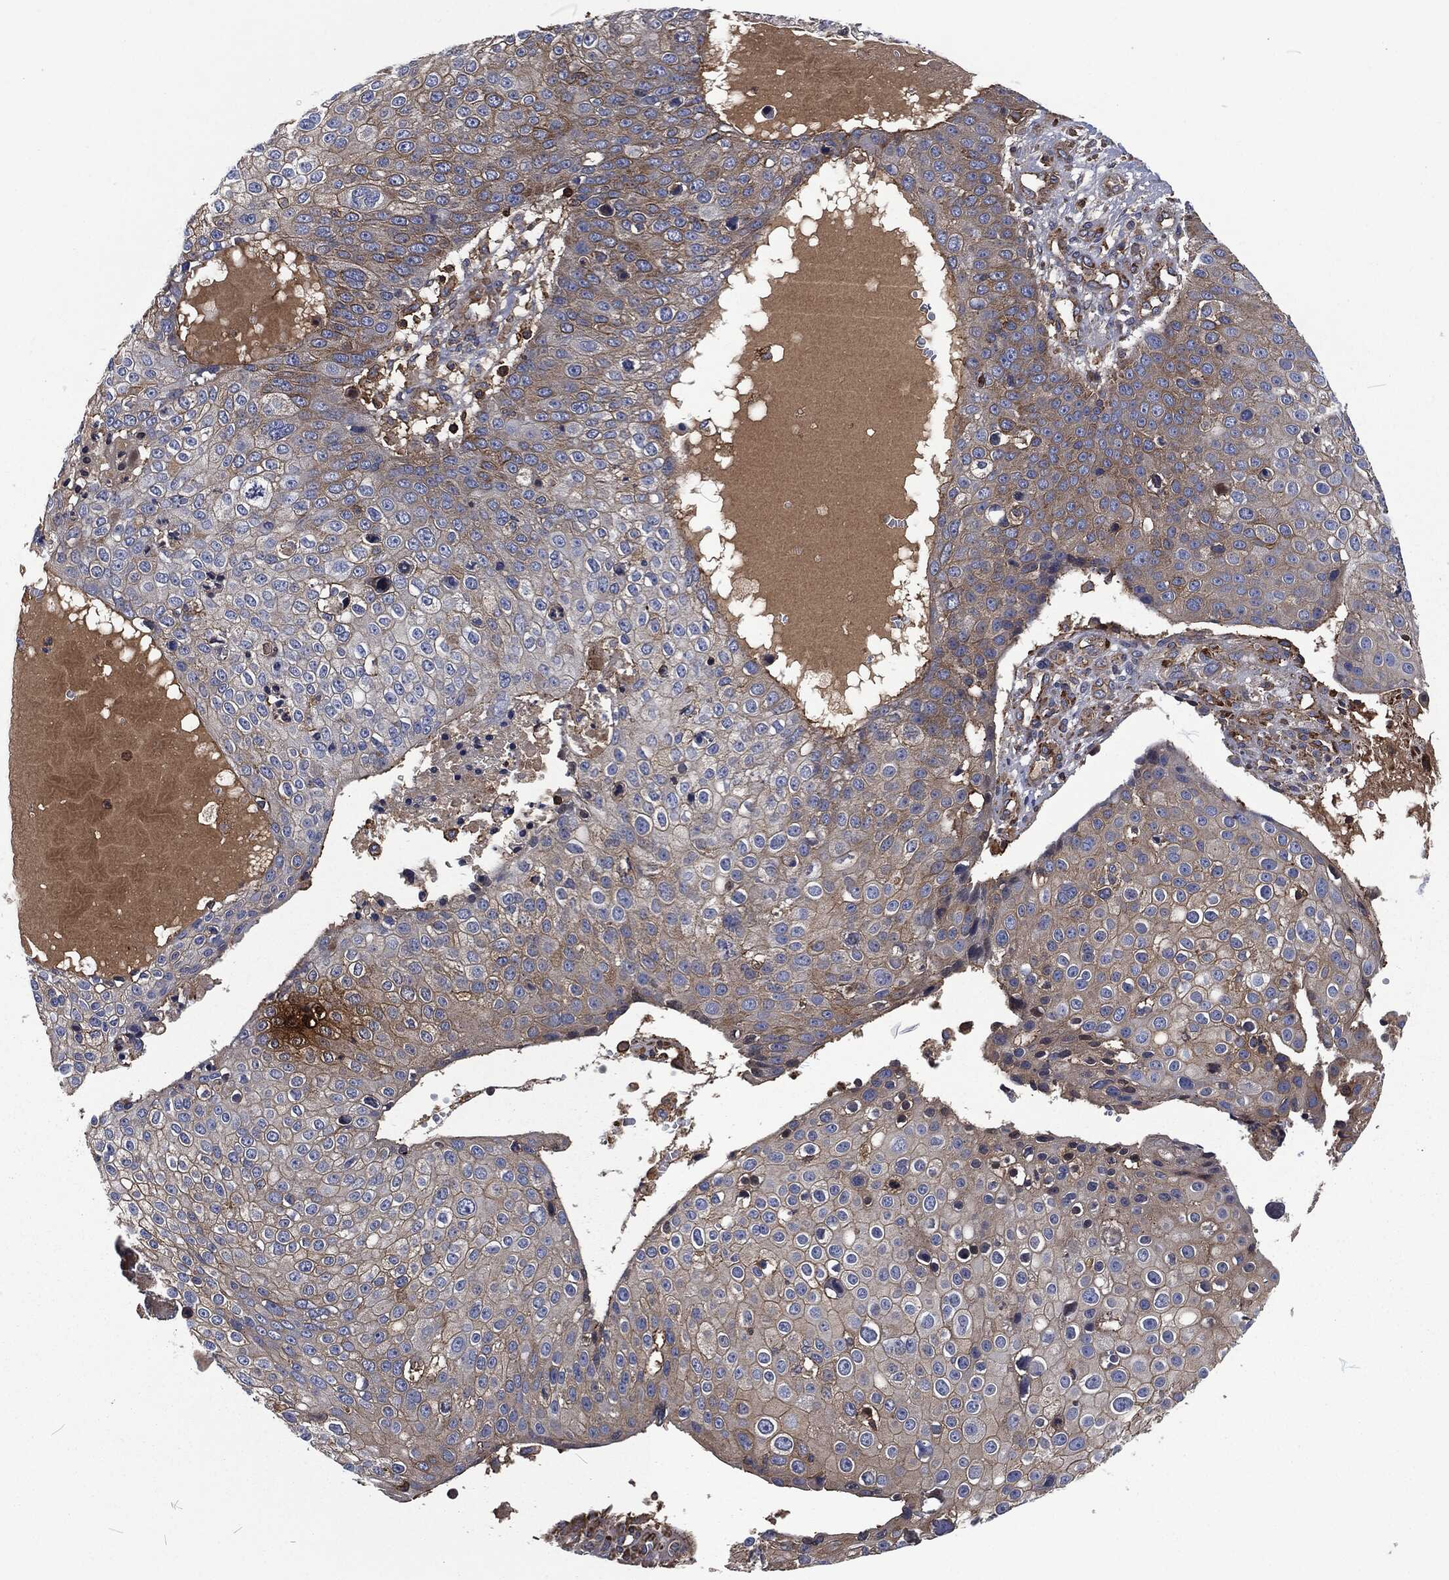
{"staining": {"intensity": "moderate", "quantity": "<25%", "location": "cytoplasmic/membranous"}, "tissue": "skin cancer", "cell_type": "Tumor cells", "image_type": "cancer", "snomed": [{"axis": "morphology", "description": "Squamous cell carcinoma, NOS"}, {"axis": "topography", "description": "Skin"}], "caption": "Human squamous cell carcinoma (skin) stained with a brown dye demonstrates moderate cytoplasmic/membranous positive expression in approximately <25% of tumor cells.", "gene": "LGALS9", "patient": {"sex": "male", "age": 71}}